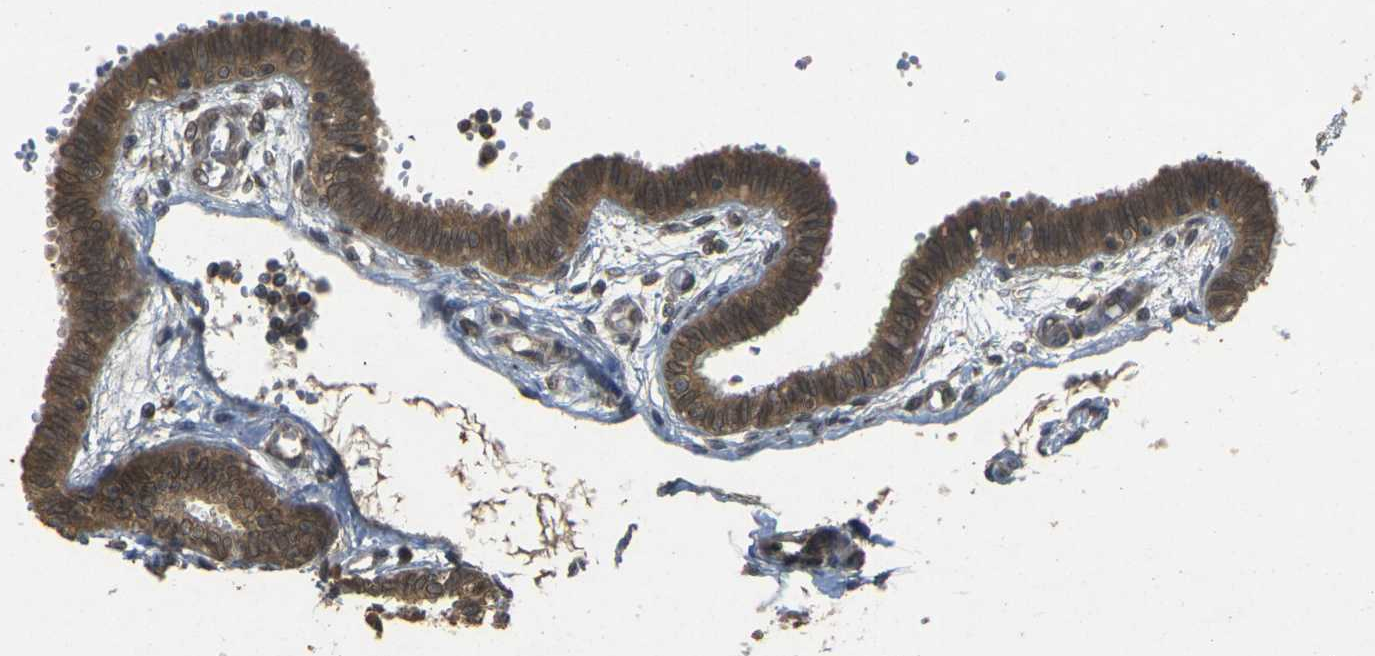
{"staining": {"intensity": "strong", "quantity": ">75%", "location": "cytoplasmic/membranous,nuclear"}, "tissue": "fallopian tube", "cell_type": "Glandular cells", "image_type": "normal", "snomed": [{"axis": "morphology", "description": "Normal tissue, NOS"}, {"axis": "topography", "description": "Fallopian tube"}], "caption": "Immunohistochemistry histopathology image of benign human fallopian tube stained for a protein (brown), which shows high levels of strong cytoplasmic/membranous,nuclear expression in approximately >75% of glandular cells.", "gene": "ERN1", "patient": {"sex": "female", "age": 32}}